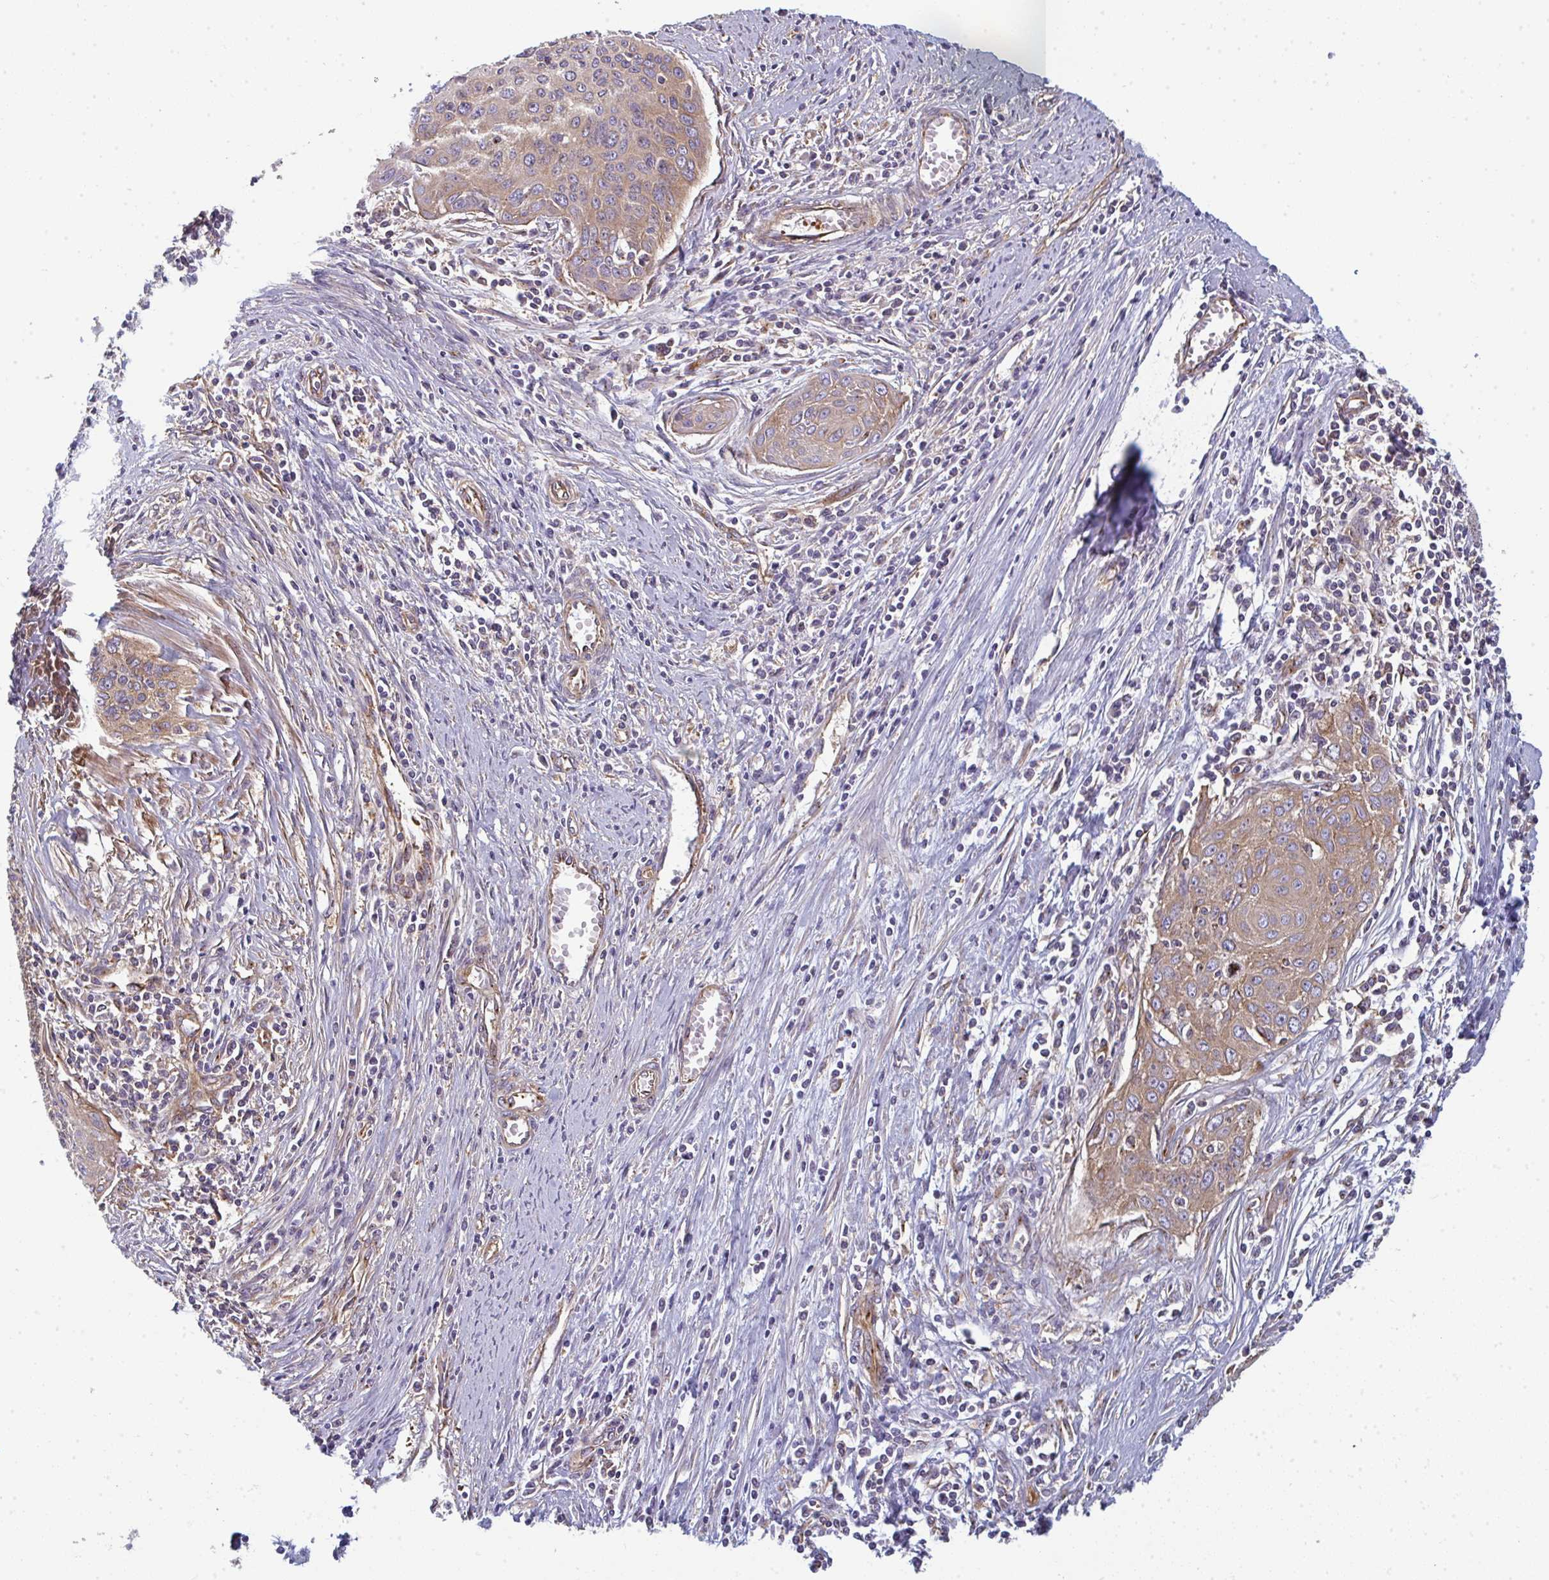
{"staining": {"intensity": "weak", "quantity": ">75%", "location": "cytoplasmic/membranous"}, "tissue": "cervical cancer", "cell_type": "Tumor cells", "image_type": "cancer", "snomed": [{"axis": "morphology", "description": "Squamous cell carcinoma, NOS"}, {"axis": "topography", "description": "Cervix"}], "caption": "A low amount of weak cytoplasmic/membranous staining is seen in about >75% of tumor cells in squamous cell carcinoma (cervical) tissue.", "gene": "DYNC1I2", "patient": {"sex": "female", "age": 55}}